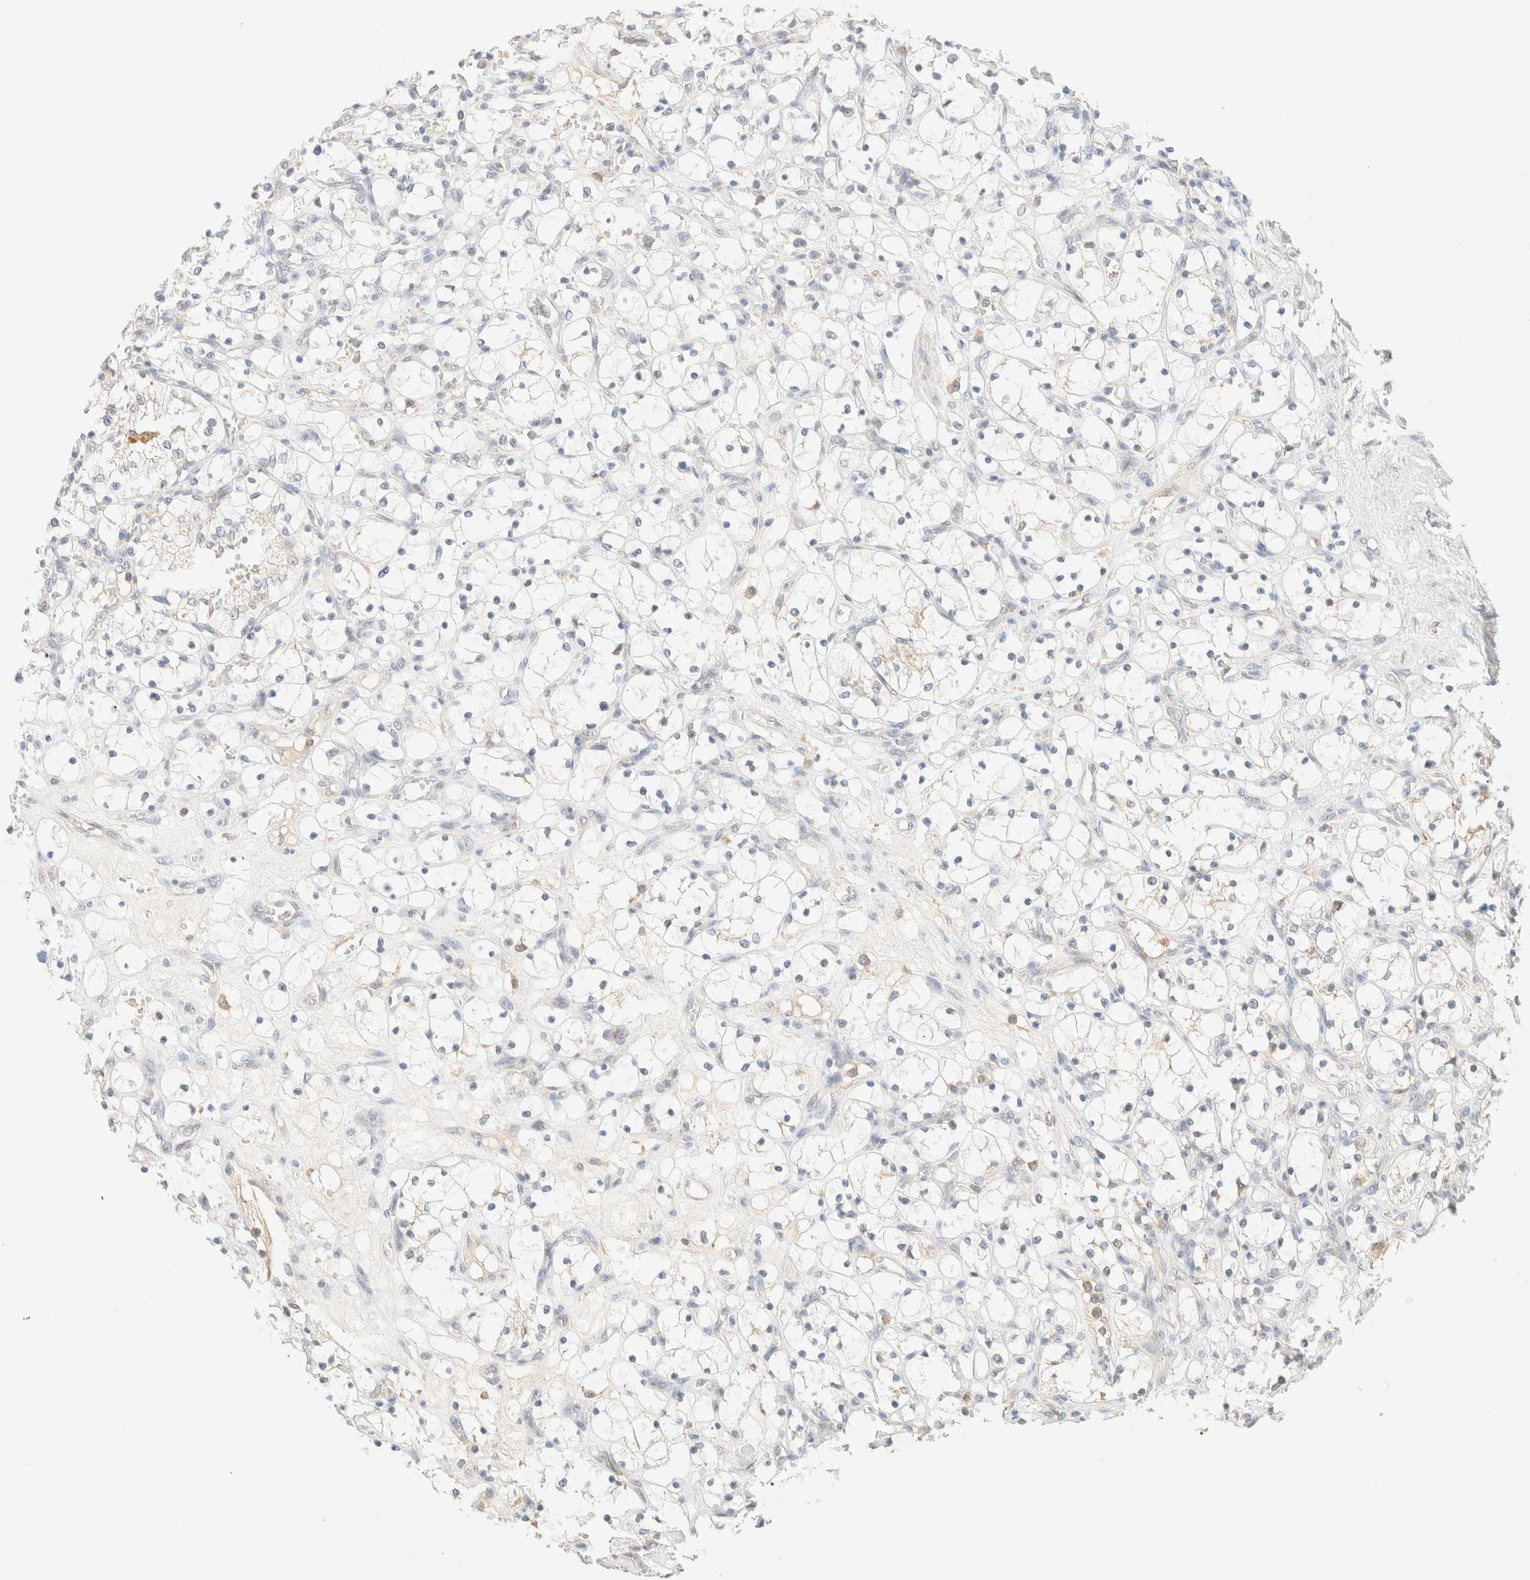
{"staining": {"intensity": "negative", "quantity": "none", "location": "none"}, "tissue": "renal cancer", "cell_type": "Tumor cells", "image_type": "cancer", "snomed": [{"axis": "morphology", "description": "Adenocarcinoma, NOS"}, {"axis": "topography", "description": "Kidney"}], "caption": "This is a histopathology image of immunohistochemistry (IHC) staining of renal cancer, which shows no positivity in tumor cells.", "gene": "TIMD4", "patient": {"sex": "female", "age": 69}}